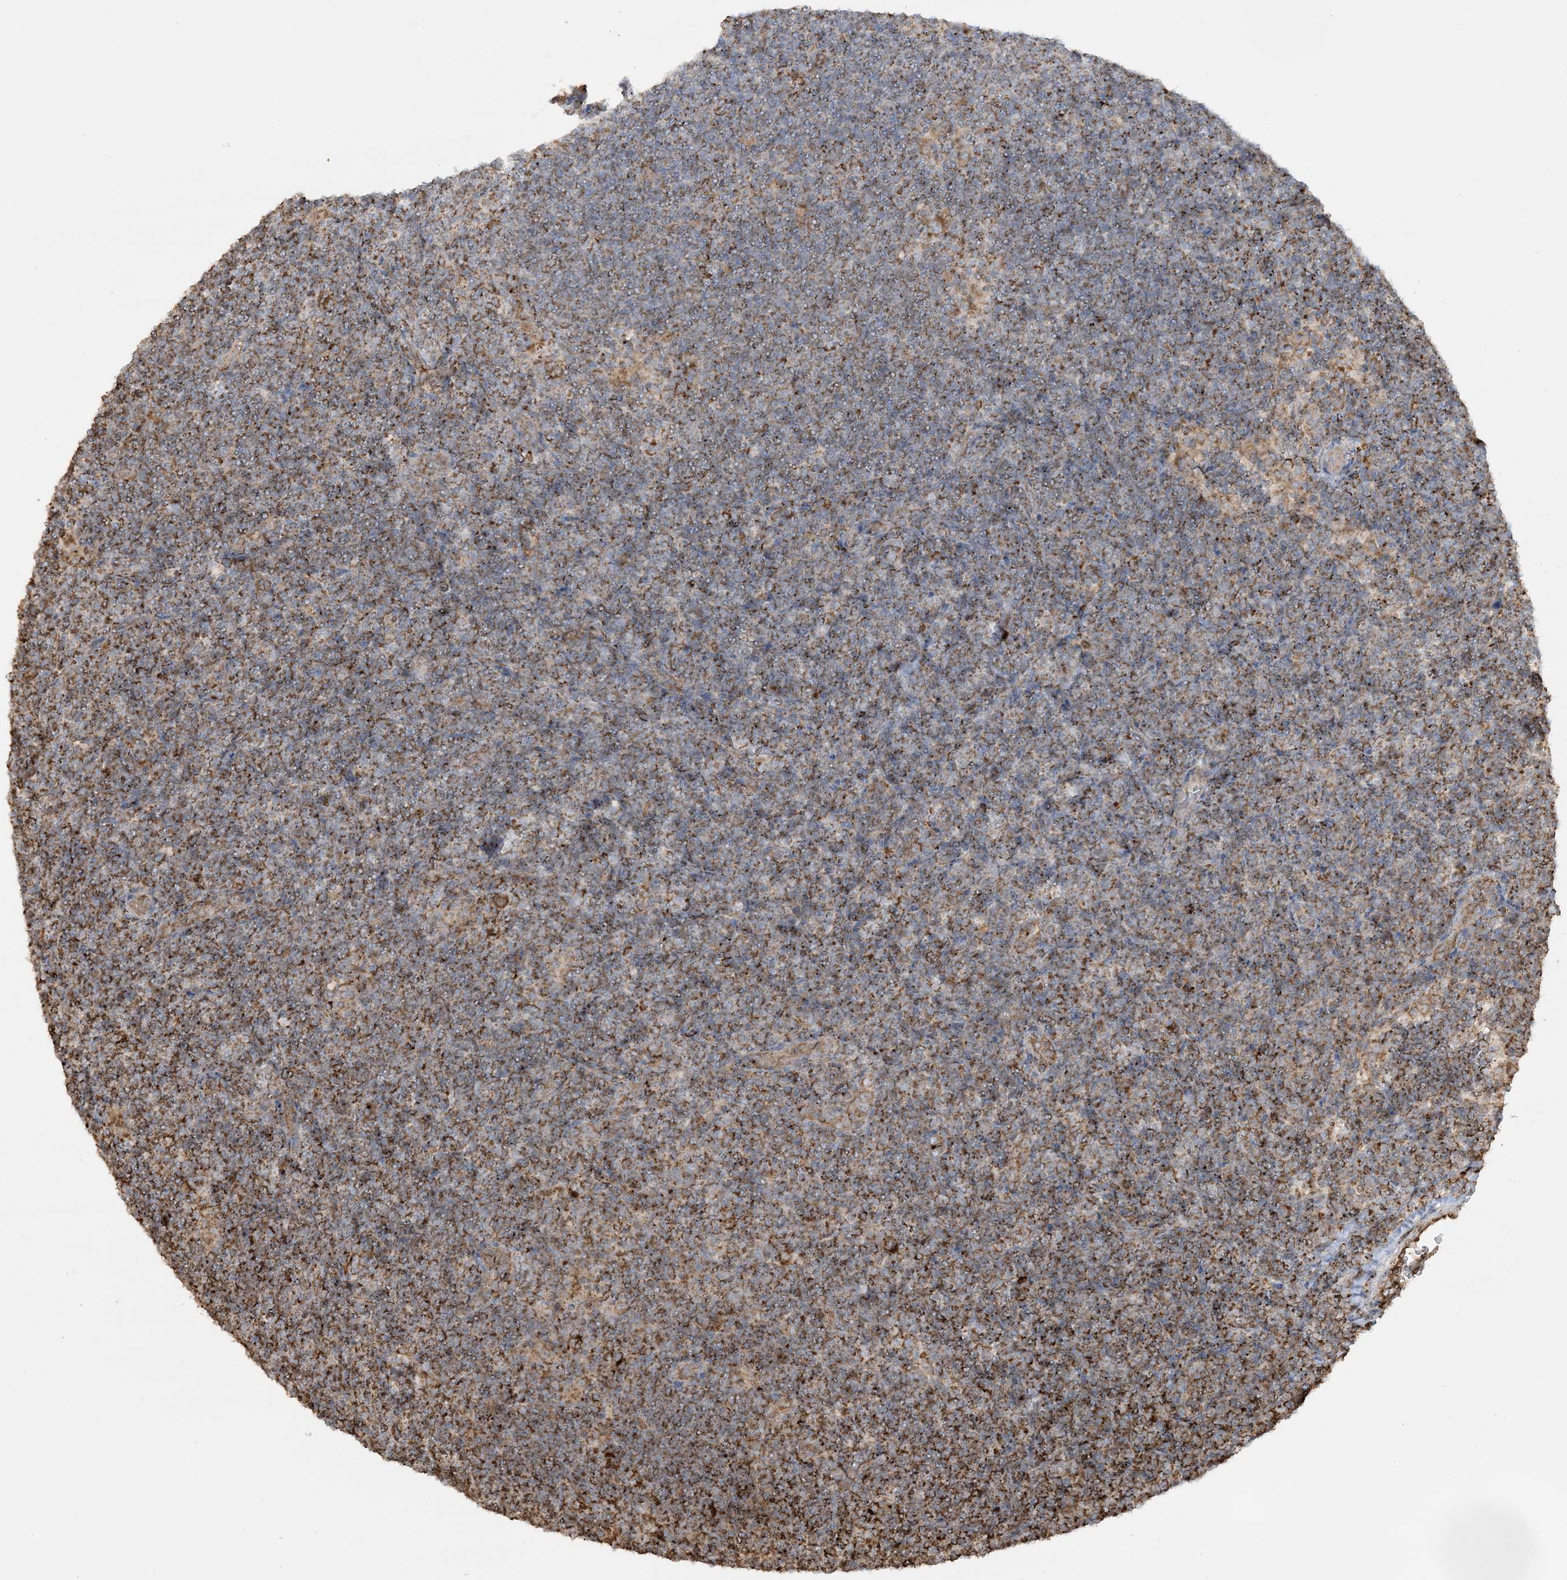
{"staining": {"intensity": "strong", "quantity": ">75%", "location": "cytoplasmic/membranous"}, "tissue": "lymphoma", "cell_type": "Tumor cells", "image_type": "cancer", "snomed": [{"axis": "morphology", "description": "Hodgkin's disease, NOS"}, {"axis": "topography", "description": "Lymph node"}], "caption": "Immunohistochemical staining of lymphoma displays high levels of strong cytoplasmic/membranous staining in about >75% of tumor cells.", "gene": "AGA", "patient": {"sex": "female", "age": 57}}